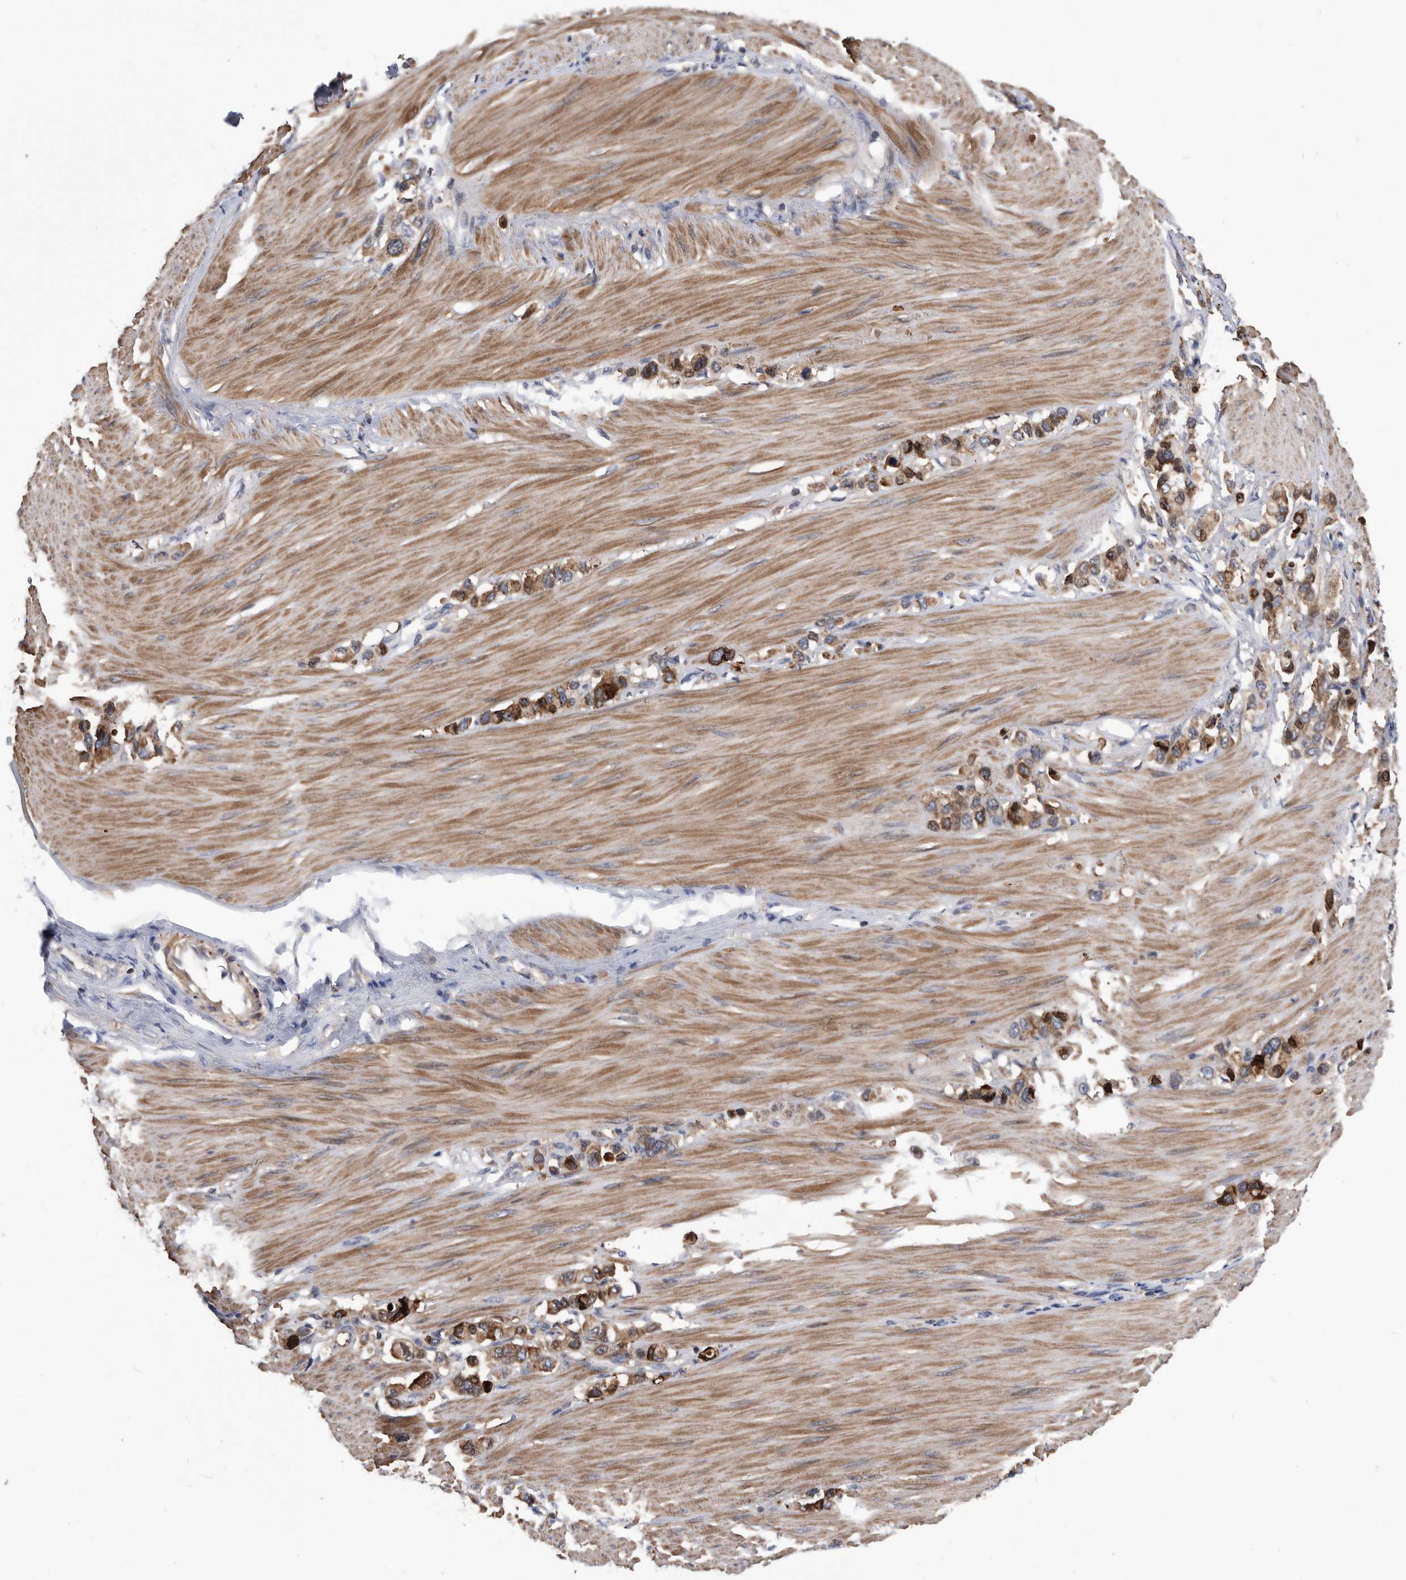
{"staining": {"intensity": "strong", "quantity": ">75%", "location": "cytoplasmic/membranous"}, "tissue": "stomach cancer", "cell_type": "Tumor cells", "image_type": "cancer", "snomed": [{"axis": "morphology", "description": "Adenocarcinoma, NOS"}, {"axis": "topography", "description": "Stomach"}], "caption": "Immunohistochemistry (DAB) staining of human stomach cancer (adenocarcinoma) displays strong cytoplasmic/membranous protein positivity in about >75% of tumor cells.", "gene": "BAIAP3", "patient": {"sex": "female", "age": 65}}